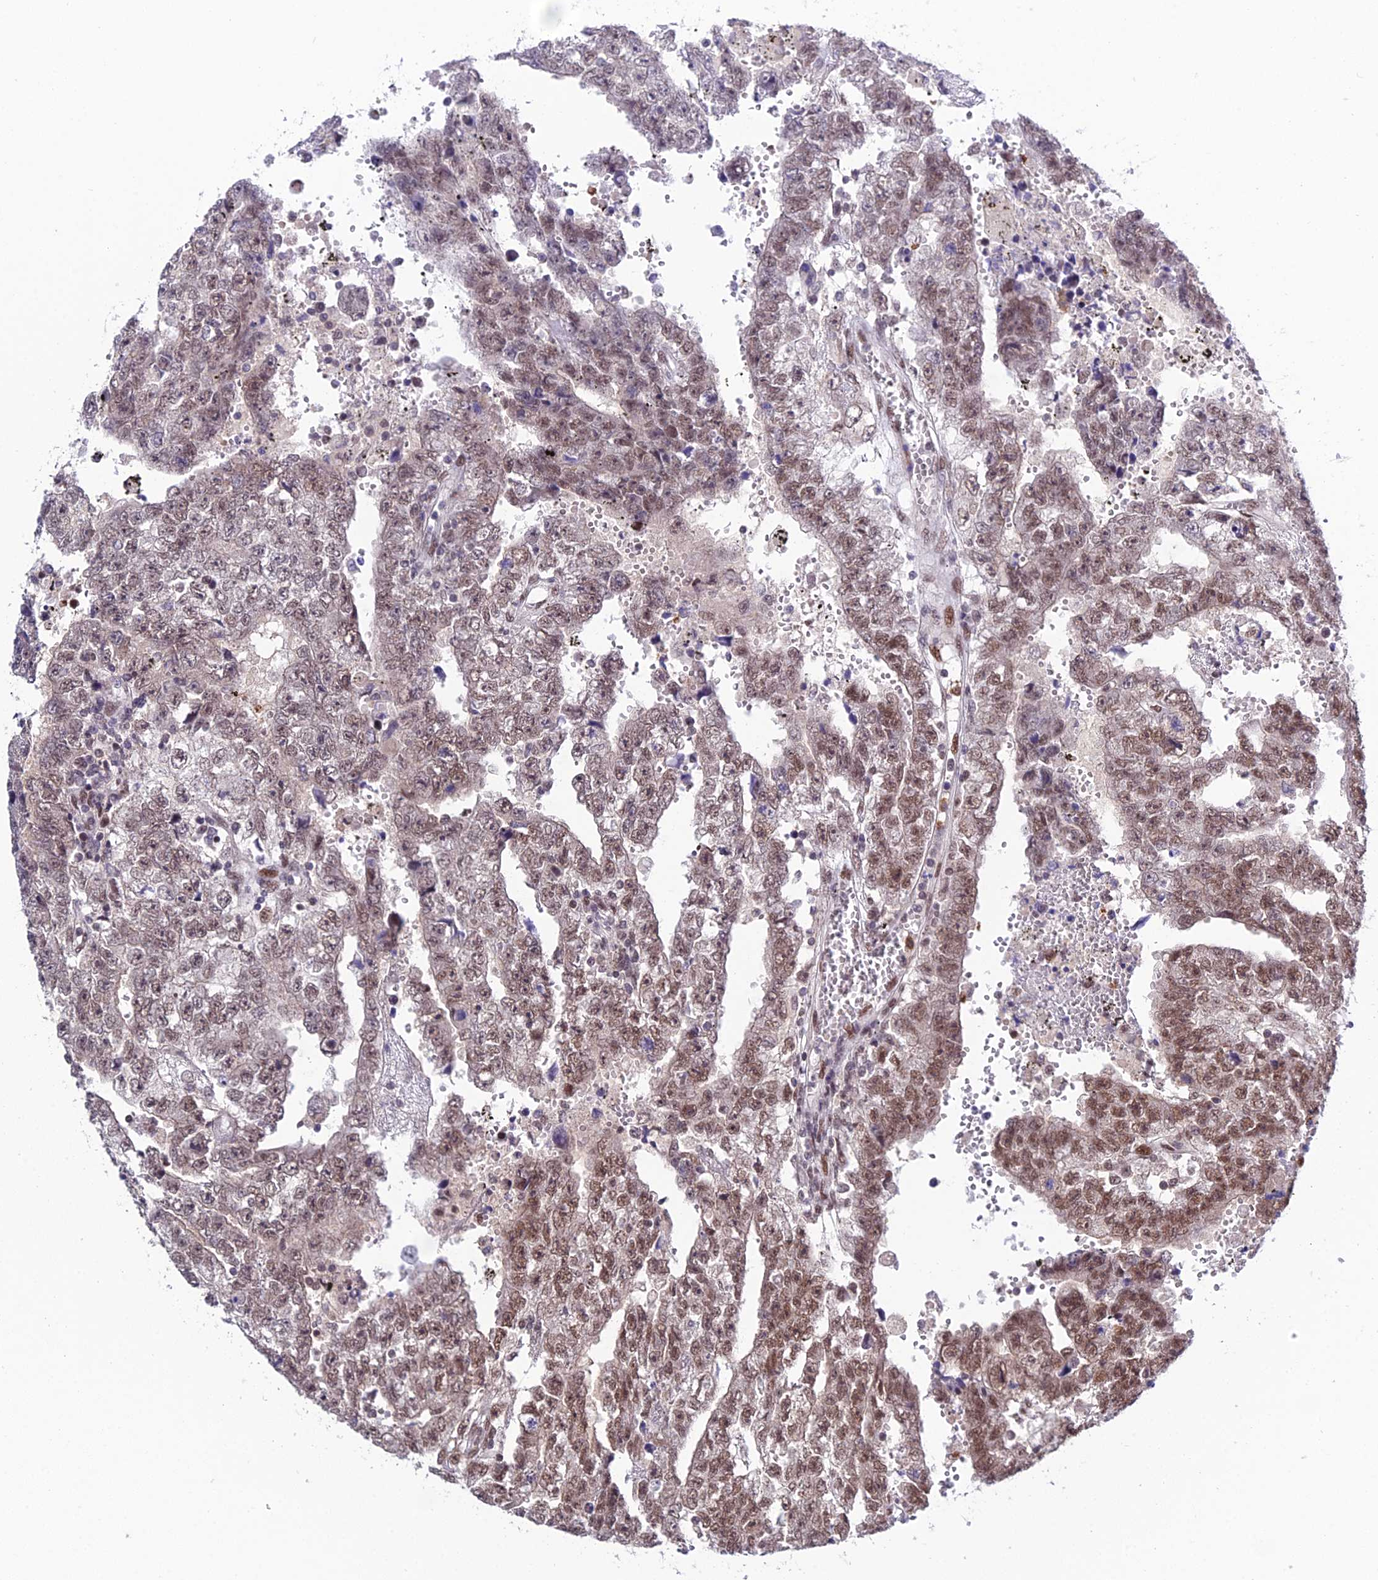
{"staining": {"intensity": "moderate", "quantity": "25%-75%", "location": "nuclear"}, "tissue": "testis cancer", "cell_type": "Tumor cells", "image_type": "cancer", "snomed": [{"axis": "morphology", "description": "Carcinoma, Embryonal, NOS"}, {"axis": "topography", "description": "Testis"}], "caption": "There is medium levels of moderate nuclear positivity in tumor cells of testis embryonal carcinoma, as demonstrated by immunohistochemical staining (brown color).", "gene": "SYT15", "patient": {"sex": "male", "age": 25}}